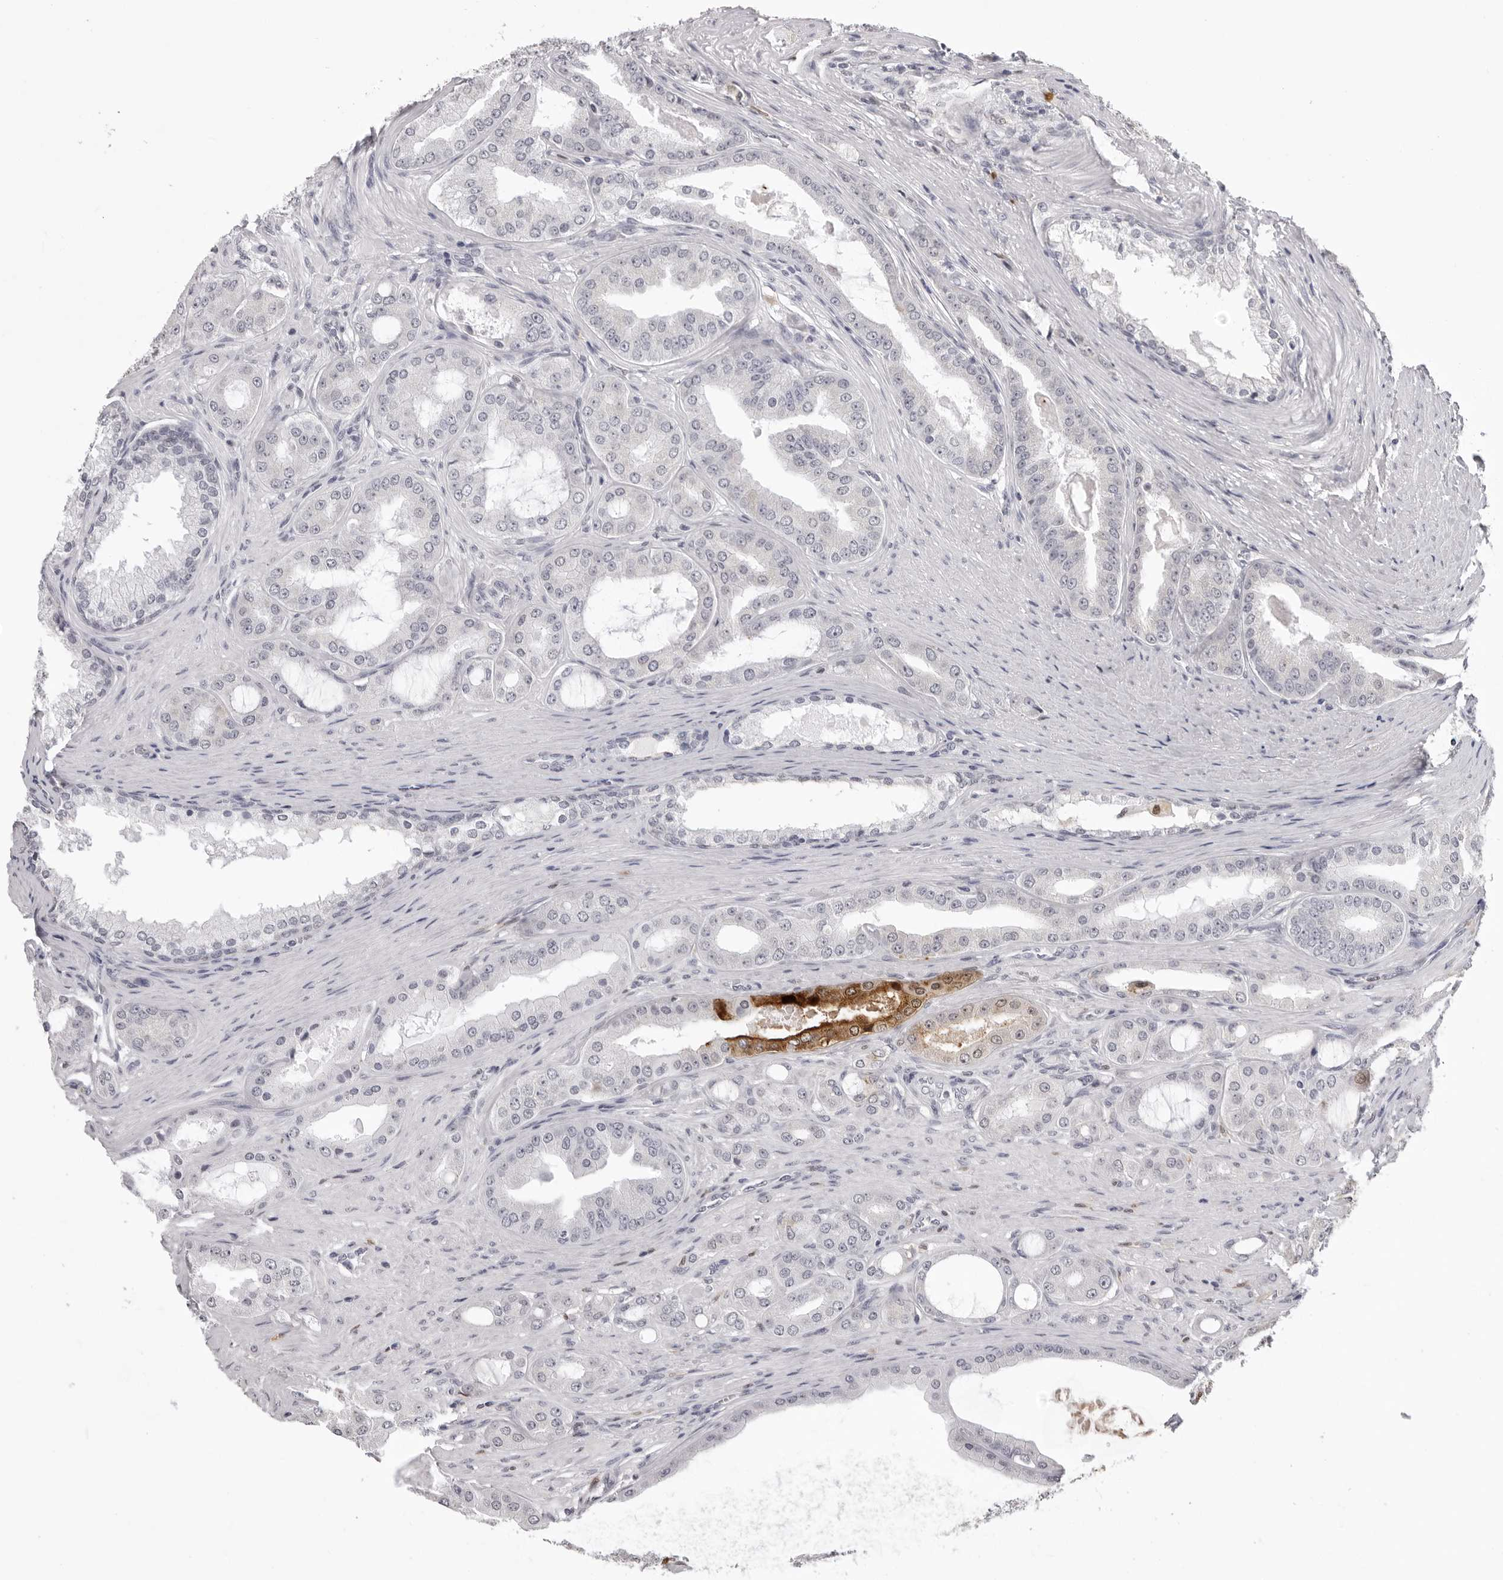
{"staining": {"intensity": "negative", "quantity": "none", "location": "none"}, "tissue": "prostate cancer", "cell_type": "Tumor cells", "image_type": "cancer", "snomed": [{"axis": "morphology", "description": "Adenocarcinoma, High grade"}, {"axis": "topography", "description": "Prostate"}], "caption": "A high-resolution image shows immunohistochemistry (IHC) staining of prostate cancer, which reveals no significant positivity in tumor cells.", "gene": "IL31", "patient": {"sex": "male", "age": 60}}